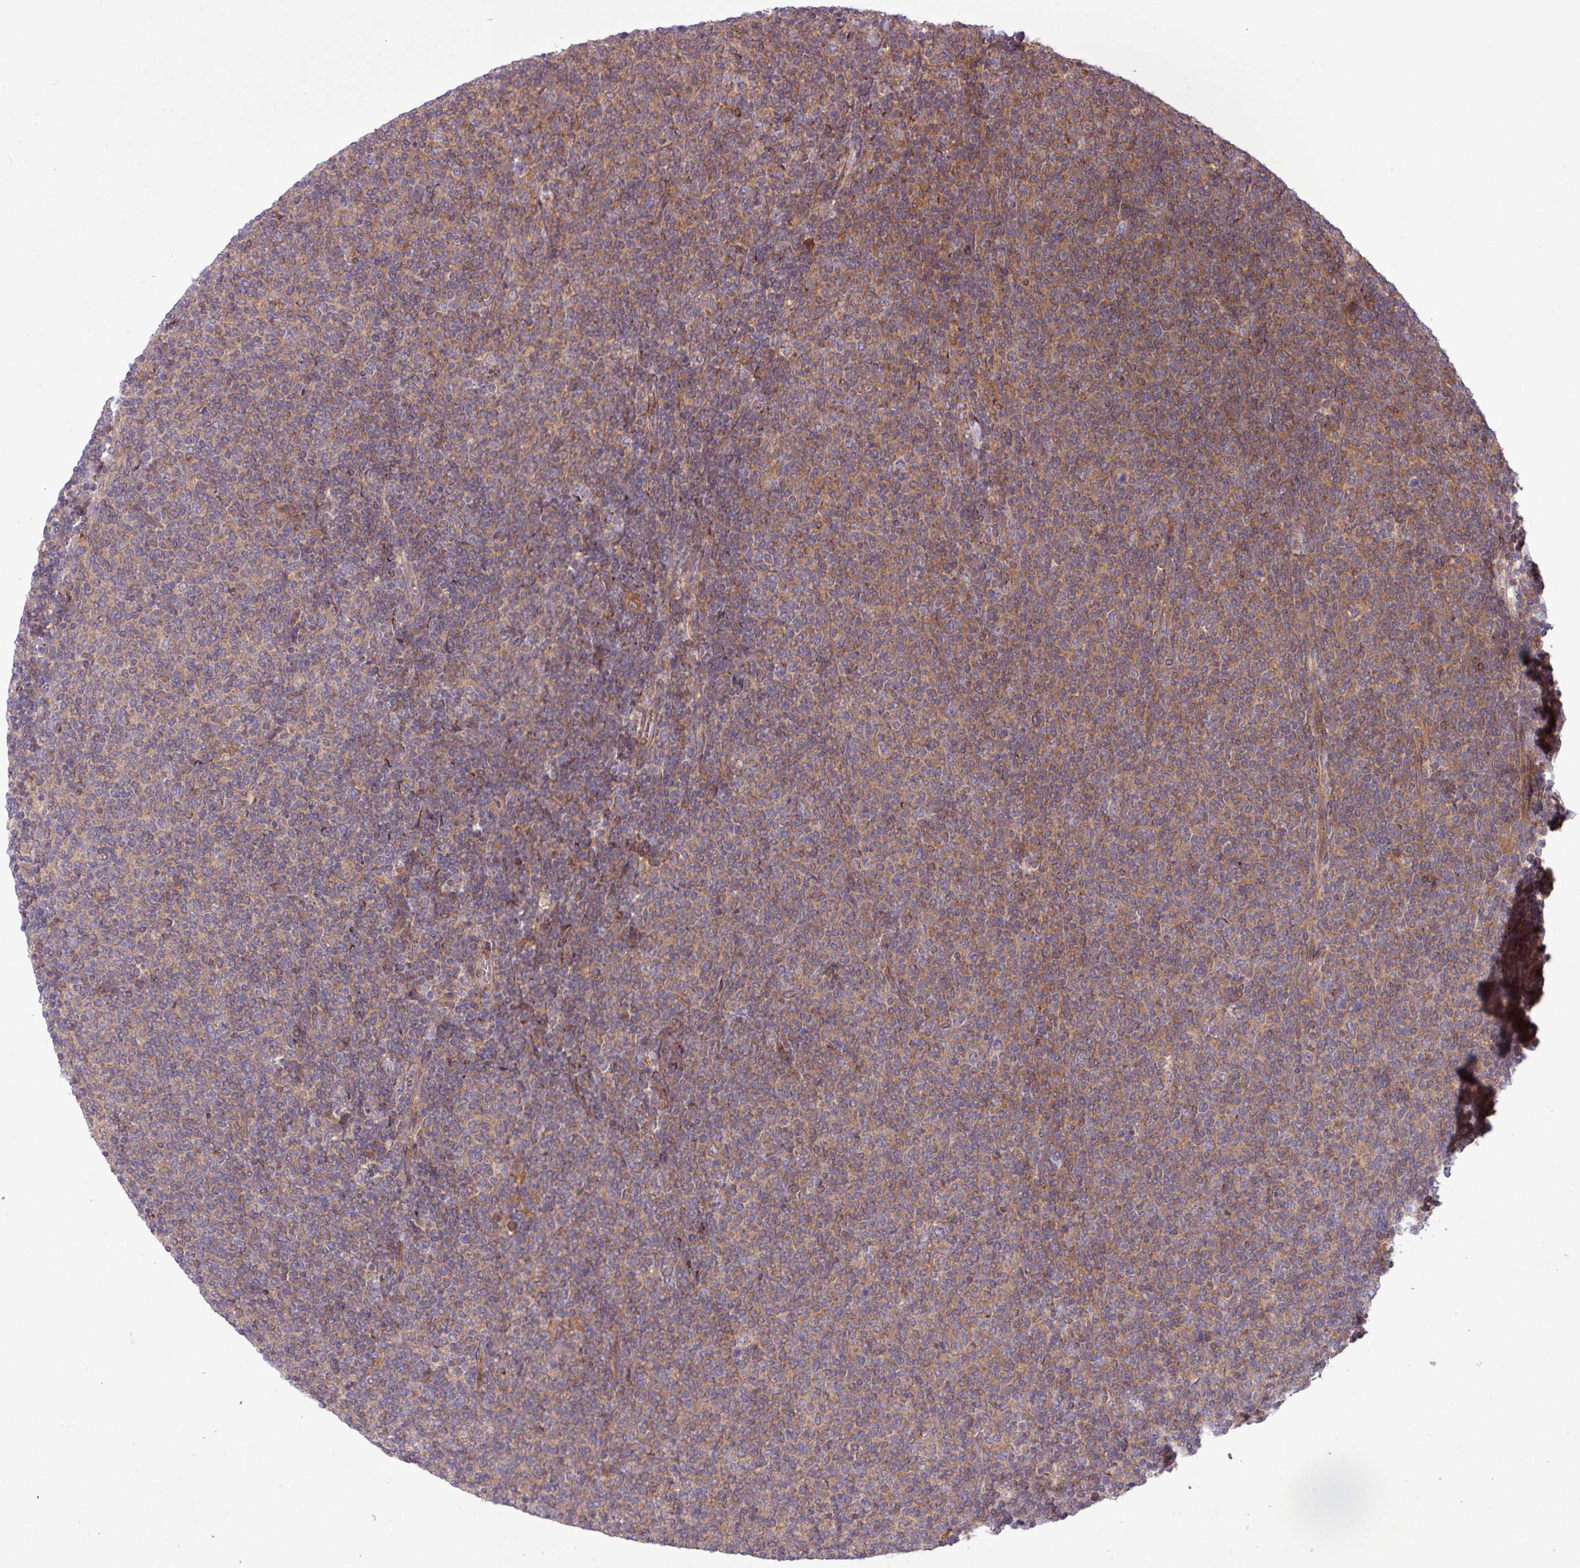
{"staining": {"intensity": "moderate", "quantity": "25%-75%", "location": "cytoplasmic/membranous"}, "tissue": "lymphoma", "cell_type": "Tumor cells", "image_type": "cancer", "snomed": [{"axis": "morphology", "description": "Malignant lymphoma, non-Hodgkin's type, Low grade"}, {"axis": "topography", "description": "Lymph node"}], "caption": "An image showing moderate cytoplasmic/membranous positivity in approximately 25%-75% of tumor cells in lymphoma, as visualized by brown immunohistochemical staining.", "gene": "RAB19", "patient": {"sex": "male", "age": 52}}